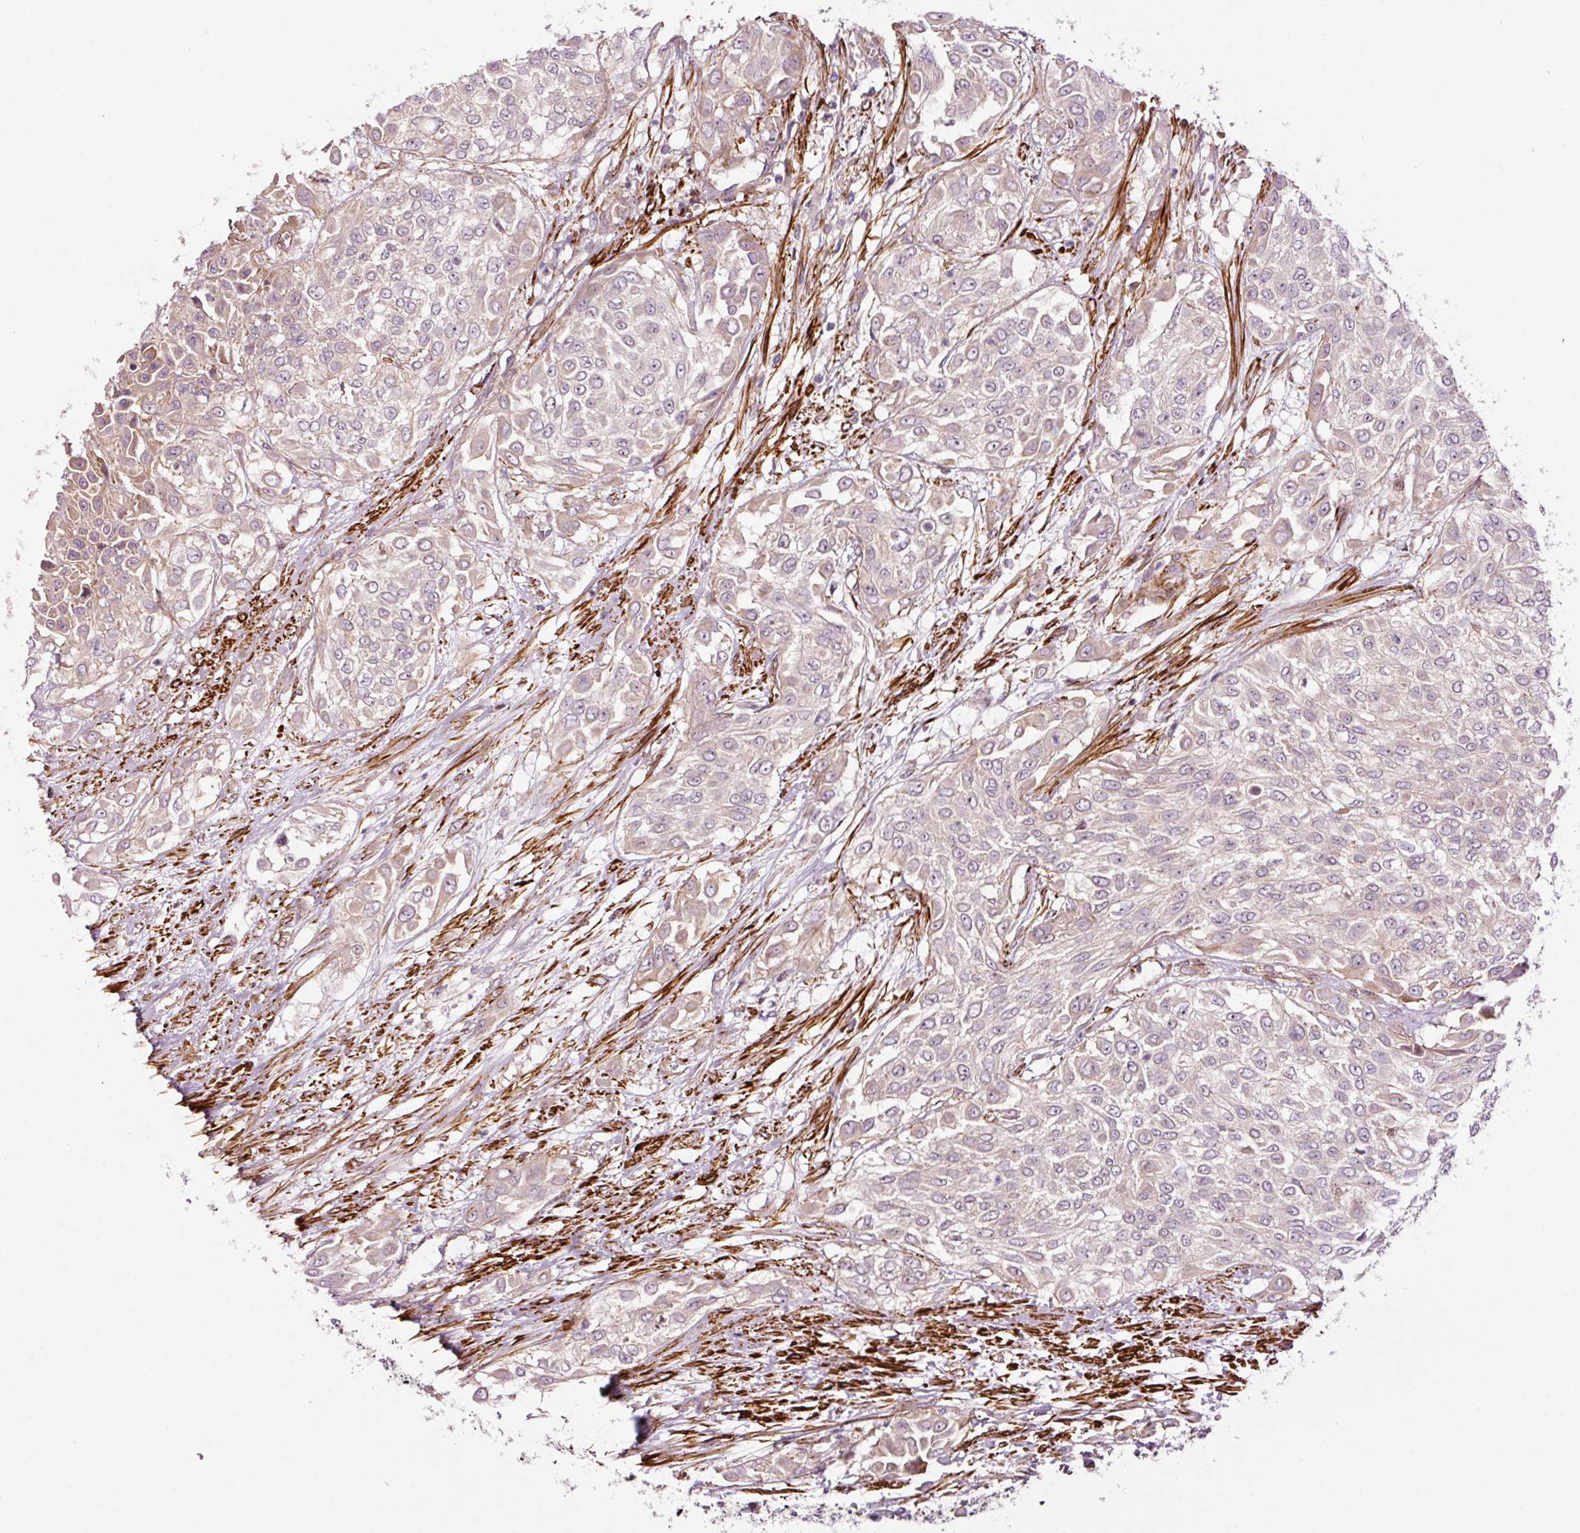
{"staining": {"intensity": "weak", "quantity": "25%-75%", "location": "cytoplasmic/membranous"}, "tissue": "urothelial cancer", "cell_type": "Tumor cells", "image_type": "cancer", "snomed": [{"axis": "morphology", "description": "Urothelial carcinoma, High grade"}, {"axis": "topography", "description": "Urinary bladder"}], "caption": "Urothelial carcinoma (high-grade) stained with a protein marker exhibits weak staining in tumor cells.", "gene": "ANKRD20A1", "patient": {"sex": "male", "age": 57}}